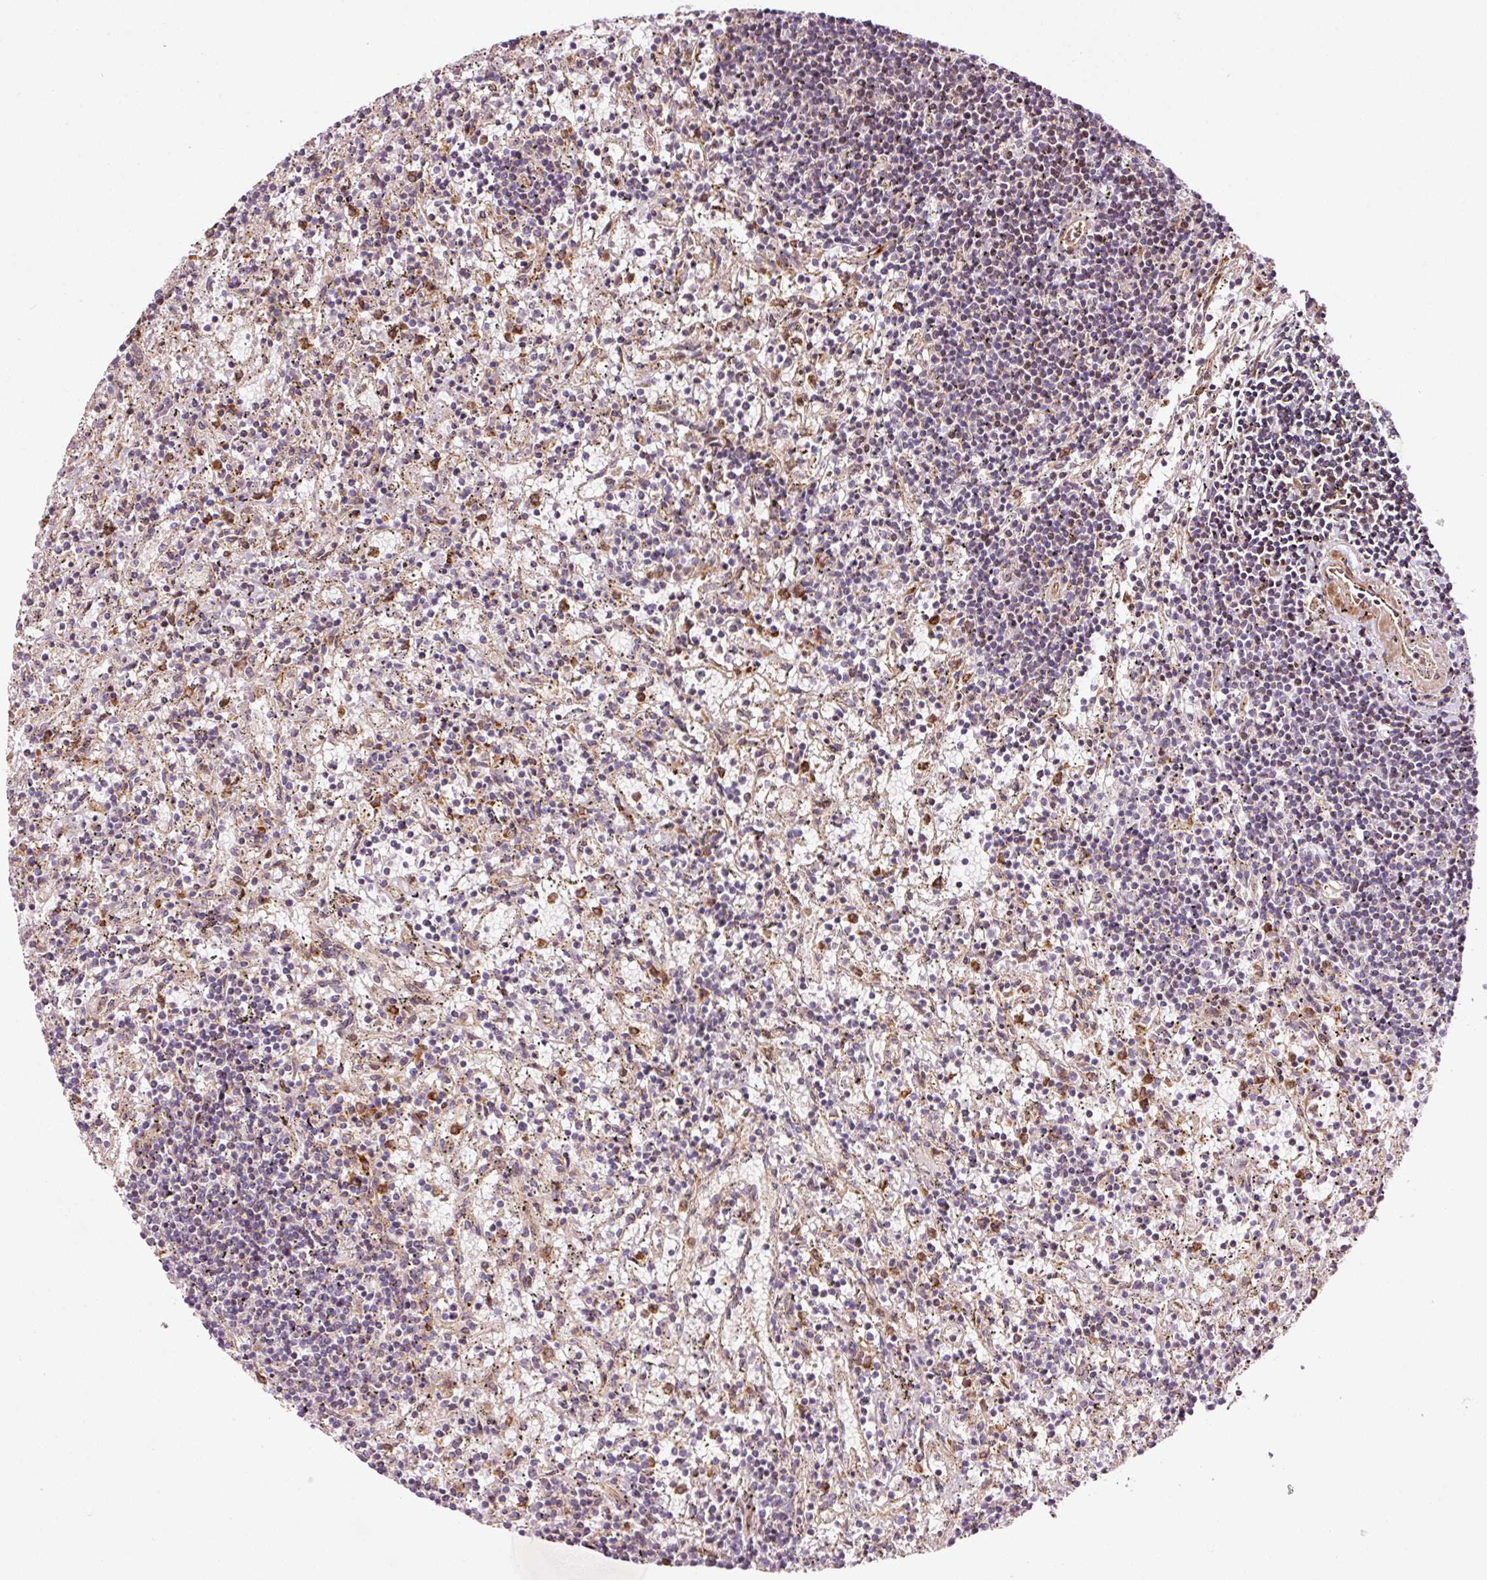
{"staining": {"intensity": "negative", "quantity": "none", "location": "none"}, "tissue": "lymphoma", "cell_type": "Tumor cells", "image_type": "cancer", "snomed": [{"axis": "morphology", "description": "Malignant lymphoma, non-Hodgkin's type, Low grade"}, {"axis": "topography", "description": "Spleen"}], "caption": "High power microscopy image of an immunohistochemistry micrograph of malignant lymphoma, non-Hodgkin's type (low-grade), revealing no significant expression in tumor cells.", "gene": "ANKRD20A1", "patient": {"sex": "male", "age": 76}}